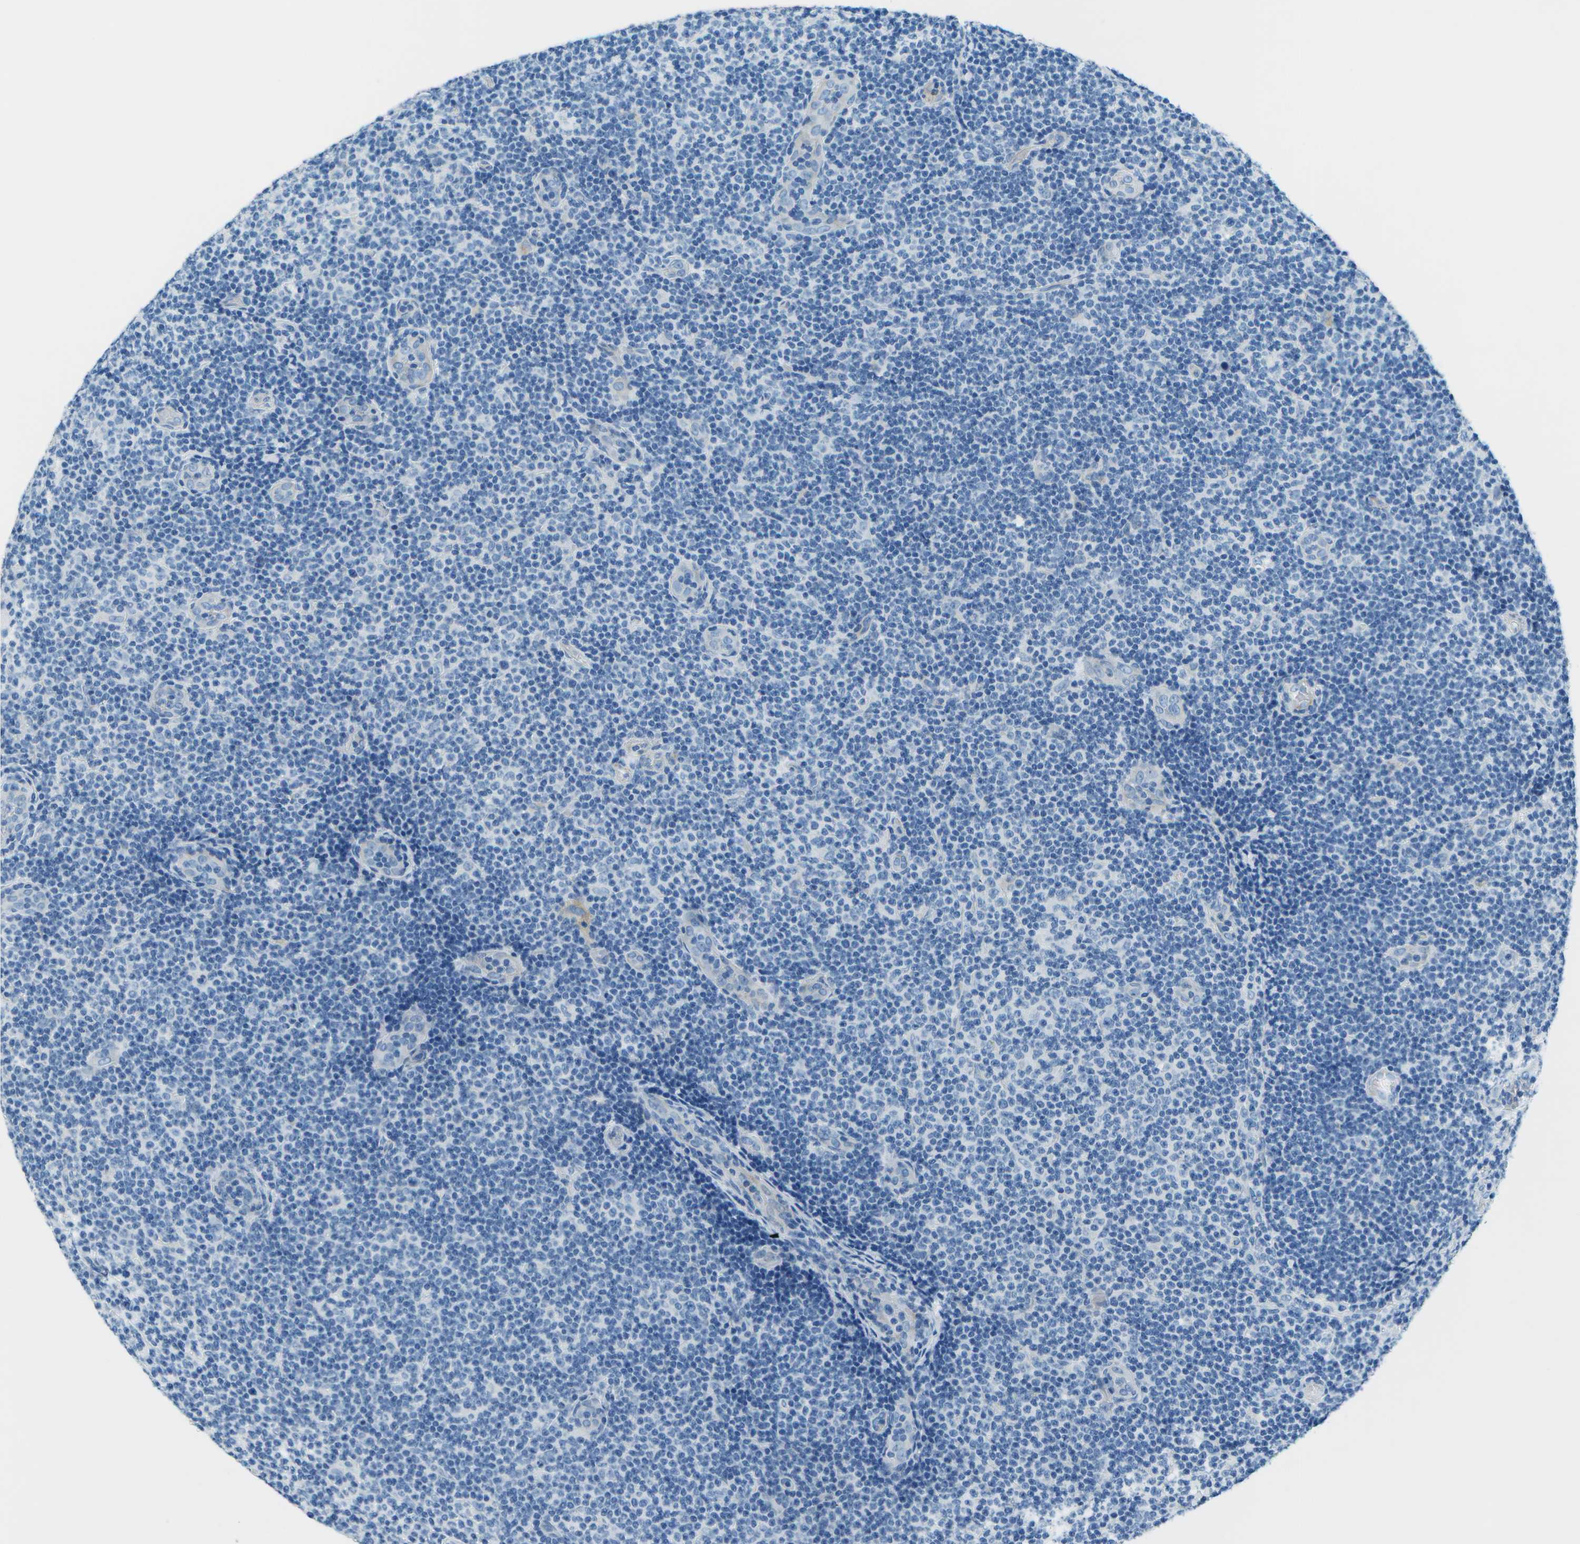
{"staining": {"intensity": "negative", "quantity": "none", "location": "none"}, "tissue": "lymphoma", "cell_type": "Tumor cells", "image_type": "cancer", "snomed": [{"axis": "morphology", "description": "Malignant lymphoma, non-Hodgkin's type, Low grade"}, {"axis": "topography", "description": "Lymph node"}], "caption": "Image shows no protein staining in tumor cells of low-grade malignant lymphoma, non-Hodgkin's type tissue. (Stains: DAB IHC with hematoxylin counter stain, Microscopy: brightfield microscopy at high magnification).", "gene": "SLC16A10", "patient": {"sex": "male", "age": 83}}